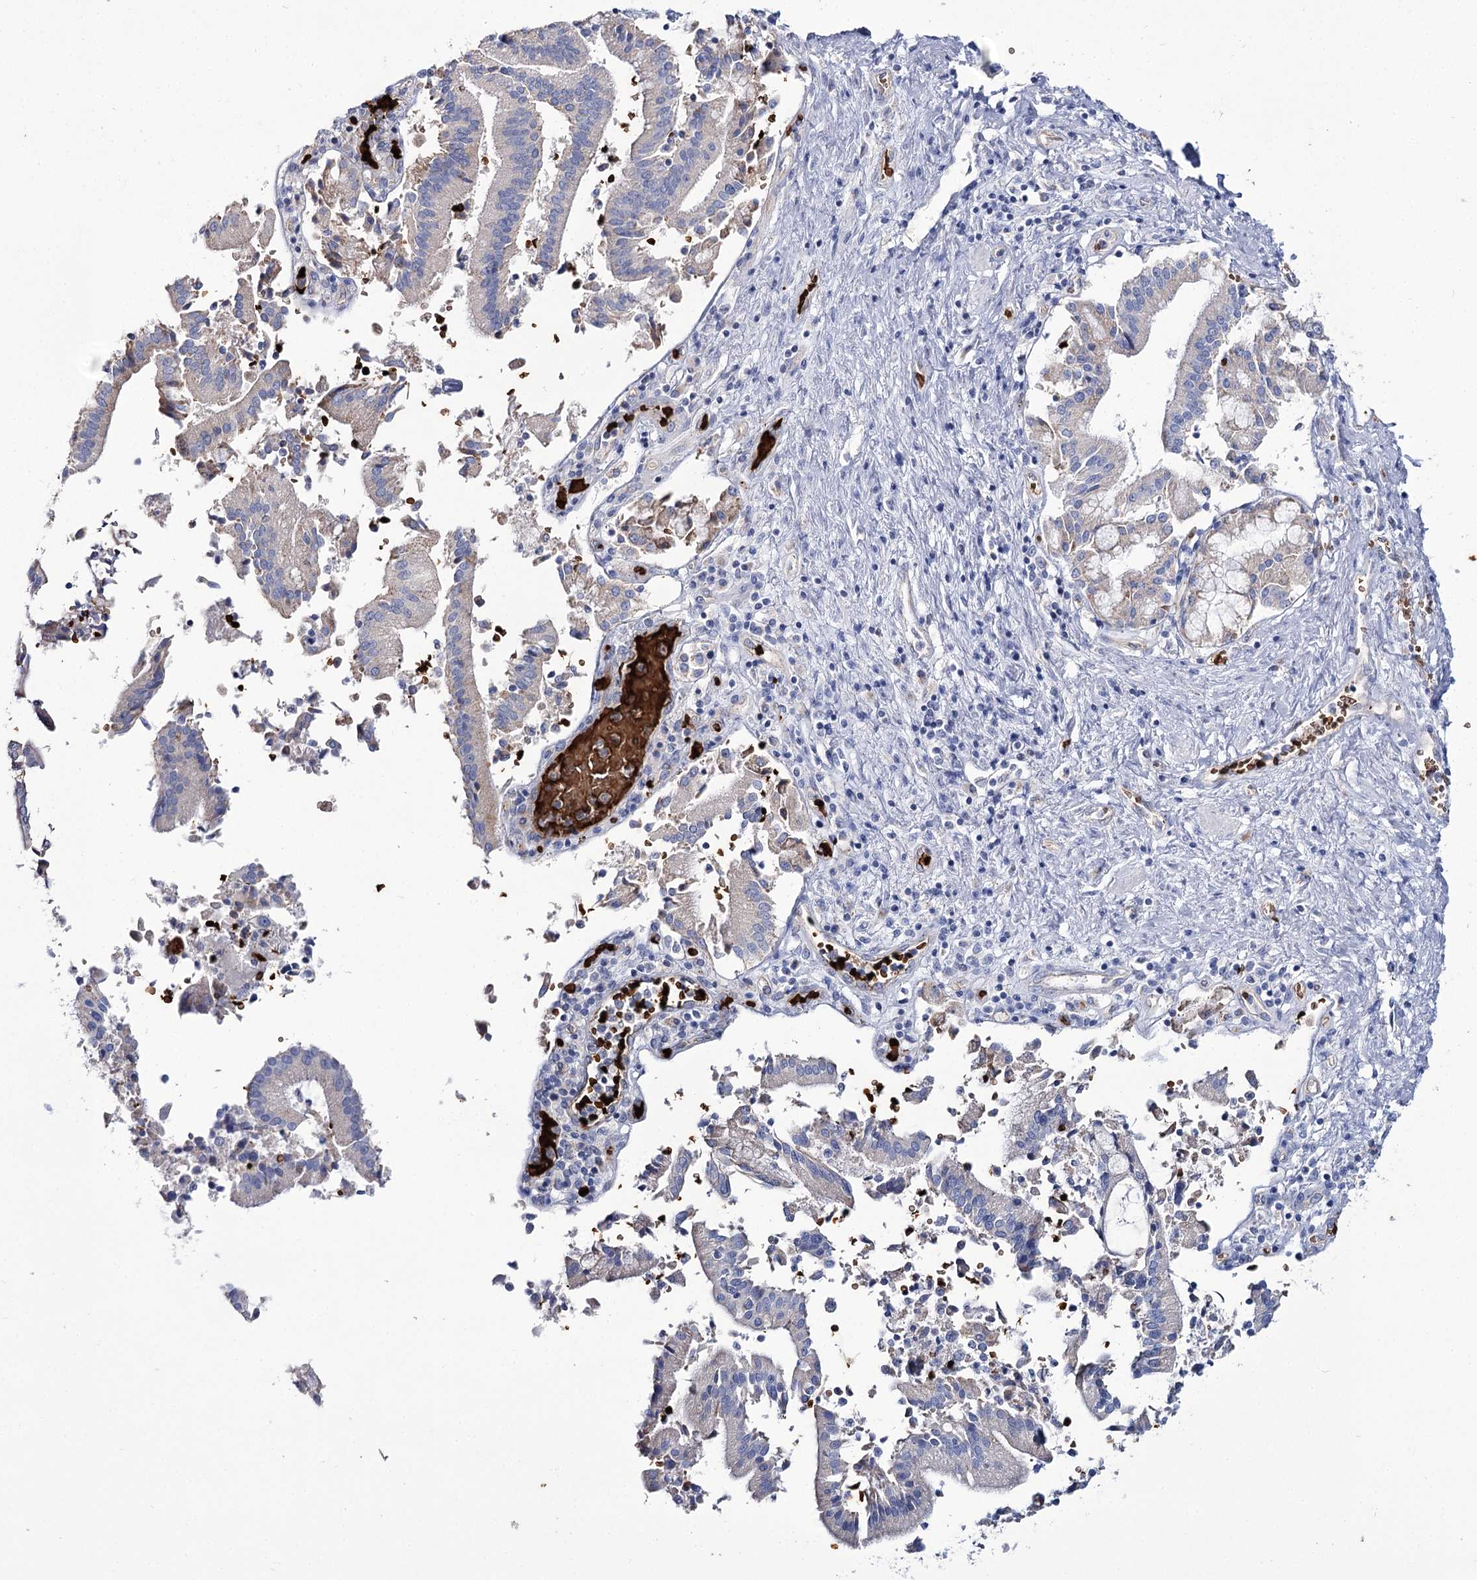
{"staining": {"intensity": "negative", "quantity": "none", "location": "none"}, "tissue": "pancreatic cancer", "cell_type": "Tumor cells", "image_type": "cancer", "snomed": [{"axis": "morphology", "description": "Adenocarcinoma, NOS"}, {"axis": "topography", "description": "Pancreas"}], "caption": "Protein analysis of pancreatic cancer reveals no significant expression in tumor cells.", "gene": "GBF1", "patient": {"sex": "male", "age": 46}}